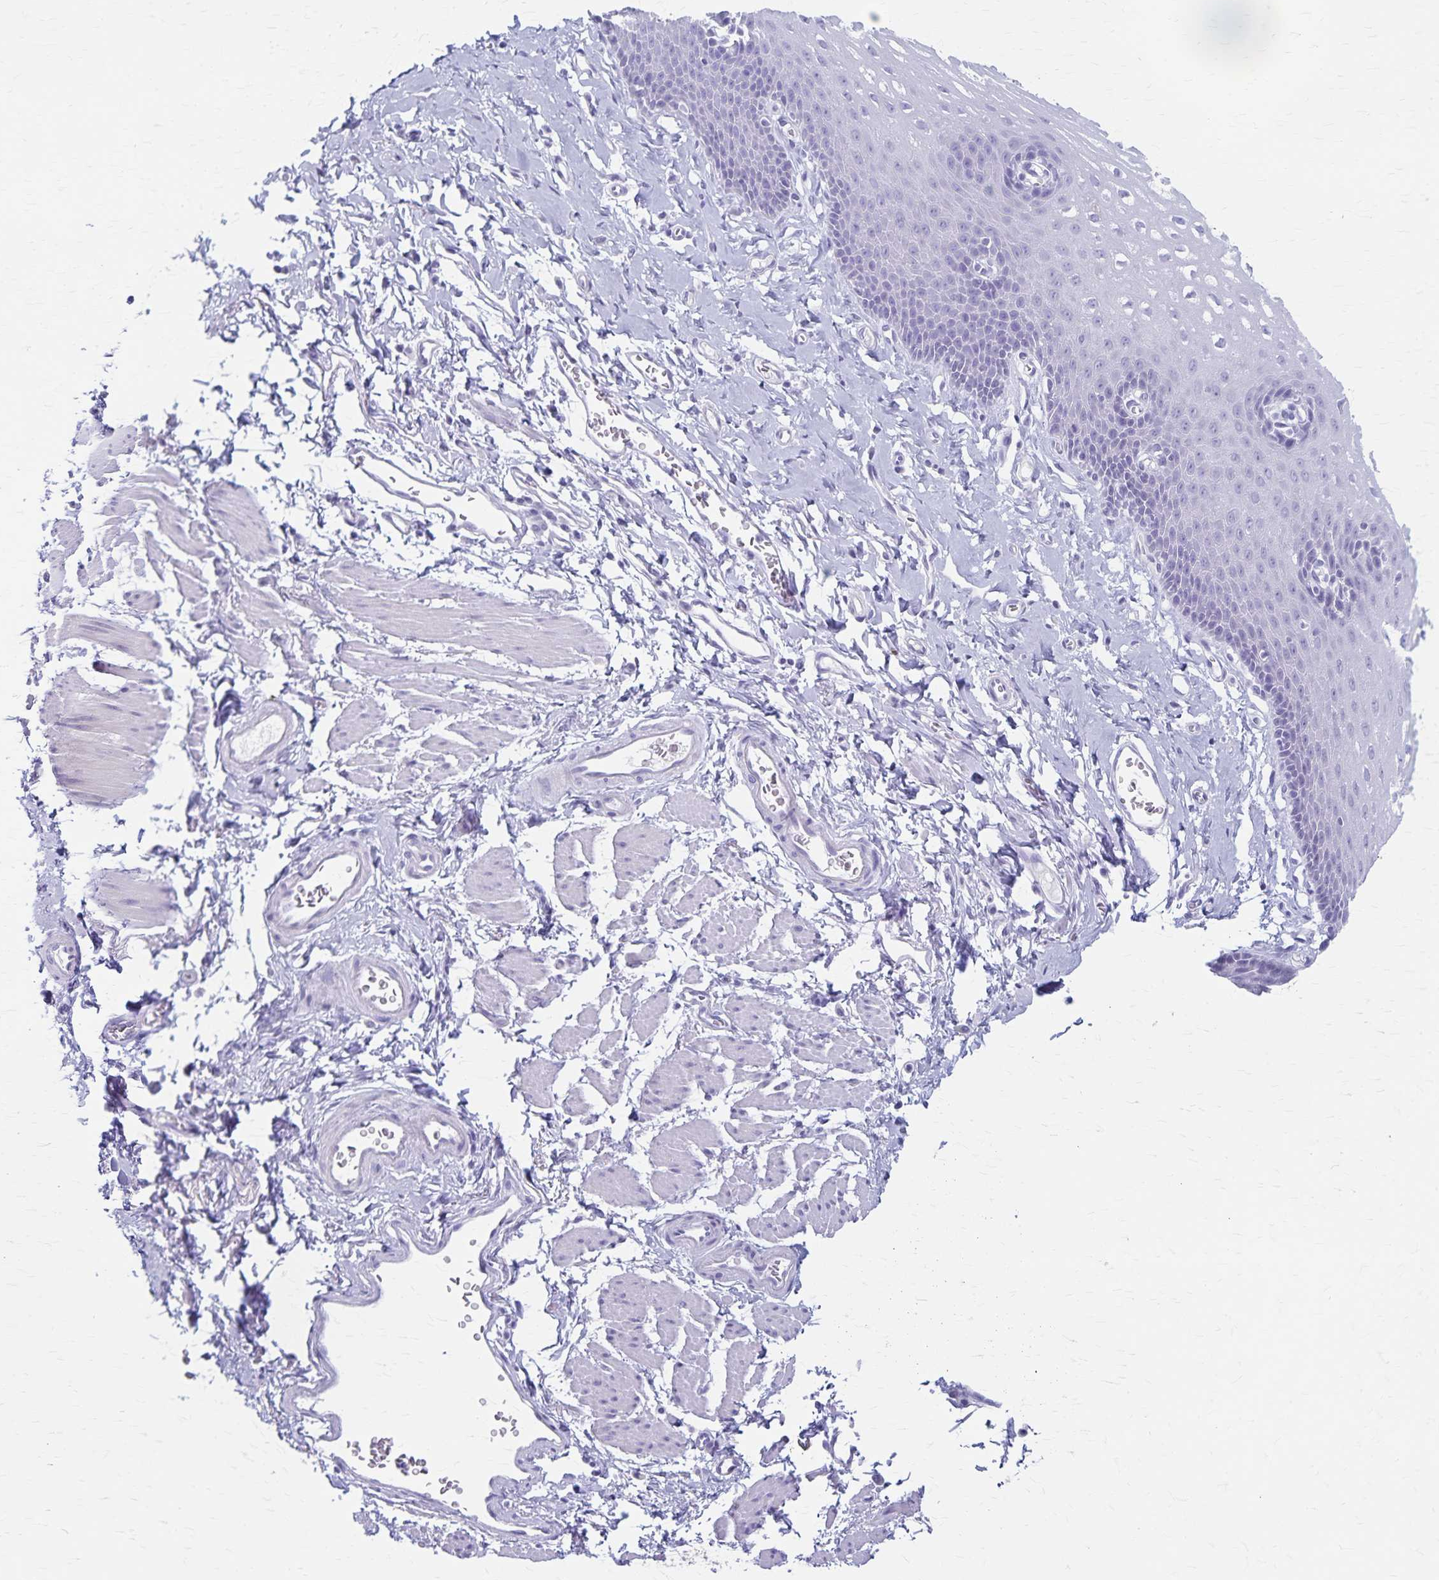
{"staining": {"intensity": "negative", "quantity": "none", "location": "none"}, "tissue": "esophagus", "cell_type": "Squamous epithelial cells", "image_type": "normal", "snomed": [{"axis": "morphology", "description": "Normal tissue, NOS"}, {"axis": "topography", "description": "Esophagus"}], "caption": "IHC of normal human esophagus displays no expression in squamous epithelial cells. (DAB IHC visualized using brightfield microscopy, high magnification).", "gene": "GPBAR1", "patient": {"sex": "male", "age": 70}}